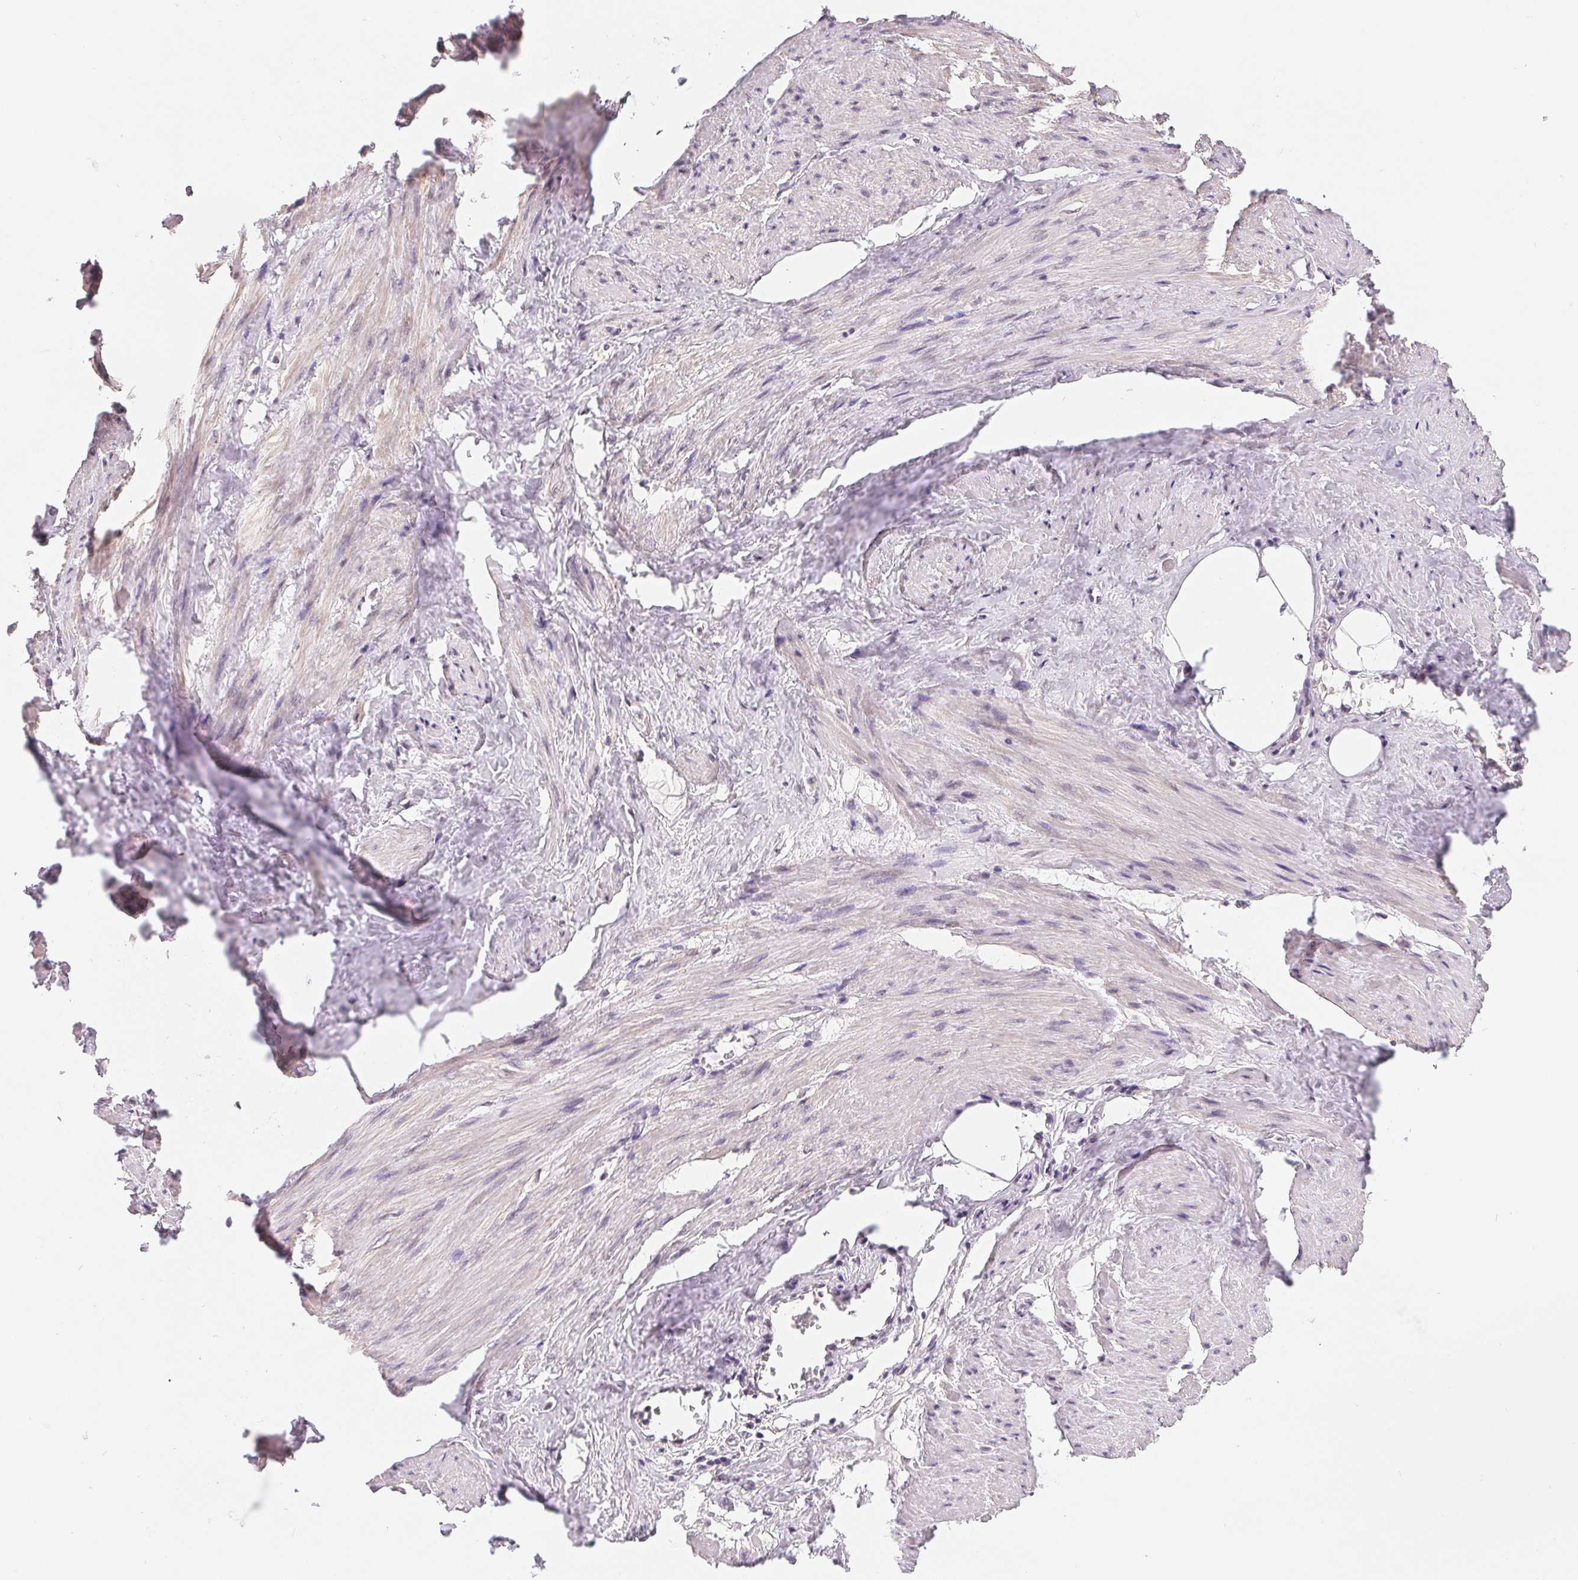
{"staining": {"intensity": "negative", "quantity": "none", "location": "none"}, "tissue": "adipose tissue", "cell_type": "Adipocytes", "image_type": "normal", "snomed": [{"axis": "morphology", "description": "Normal tissue, NOS"}, {"axis": "topography", "description": "Prostate"}, {"axis": "topography", "description": "Peripheral nerve tissue"}], "caption": "Protein analysis of normal adipose tissue exhibits no significant staining in adipocytes.", "gene": "LCA5L", "patient": {"sex": "male", "age": 55}}